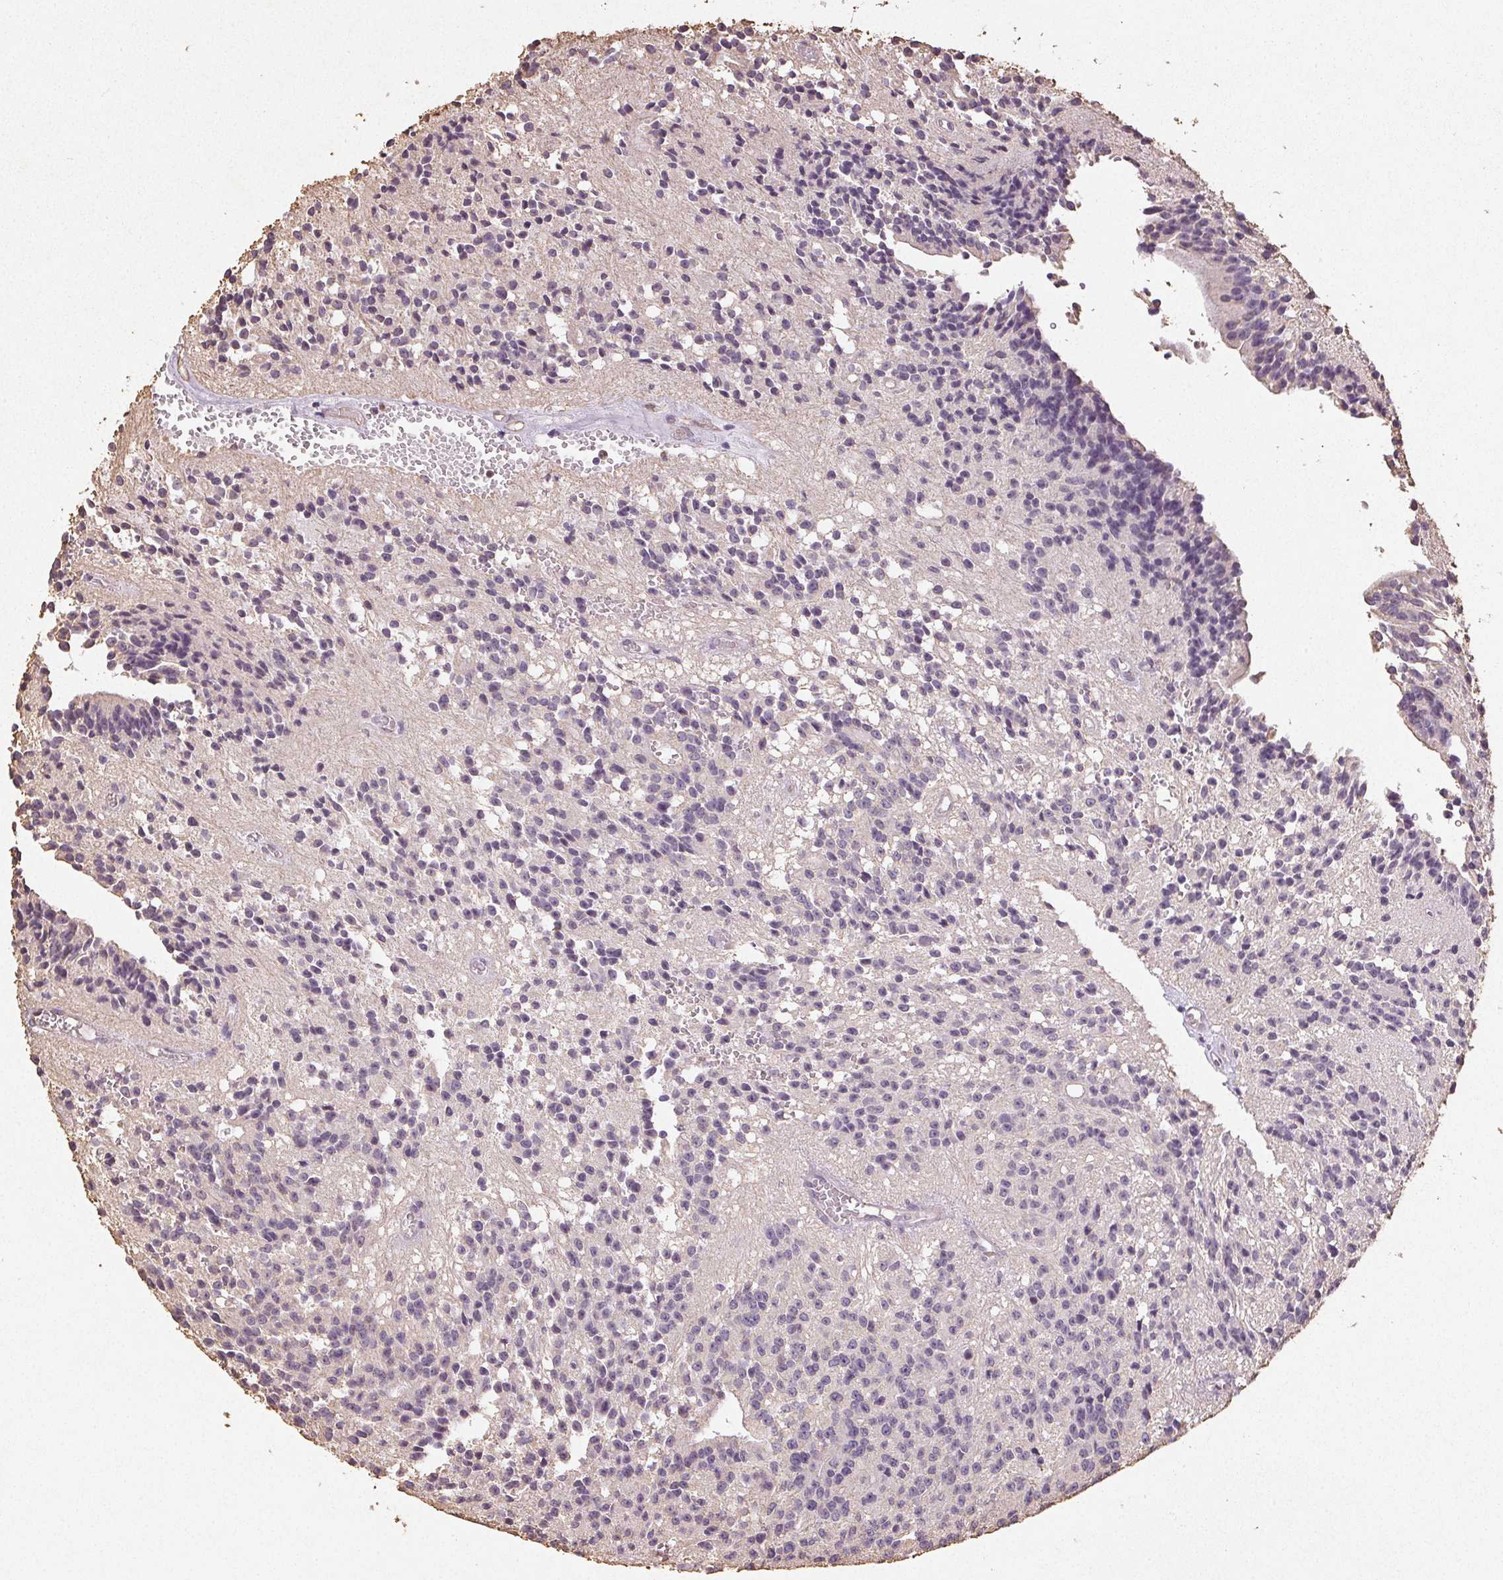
{"staining": {"intensity": "negative", "quantity": "none", "location": "none"}, "tissue": "glioma", "cell_type": "Tumor cells", "image_type": "cancer", "snomed": [{"axis": "morphology", "description": "Glioma, malignant, Low grade"}, {"axis": "topography", "description": "Brain"}], "caption": "Human malignant glioma (low-grade) stained for a protein using IHC reveals no expression in tumor cells.", "gene": "COL7A1", "patient": {"sex": "male", "age": 31}}